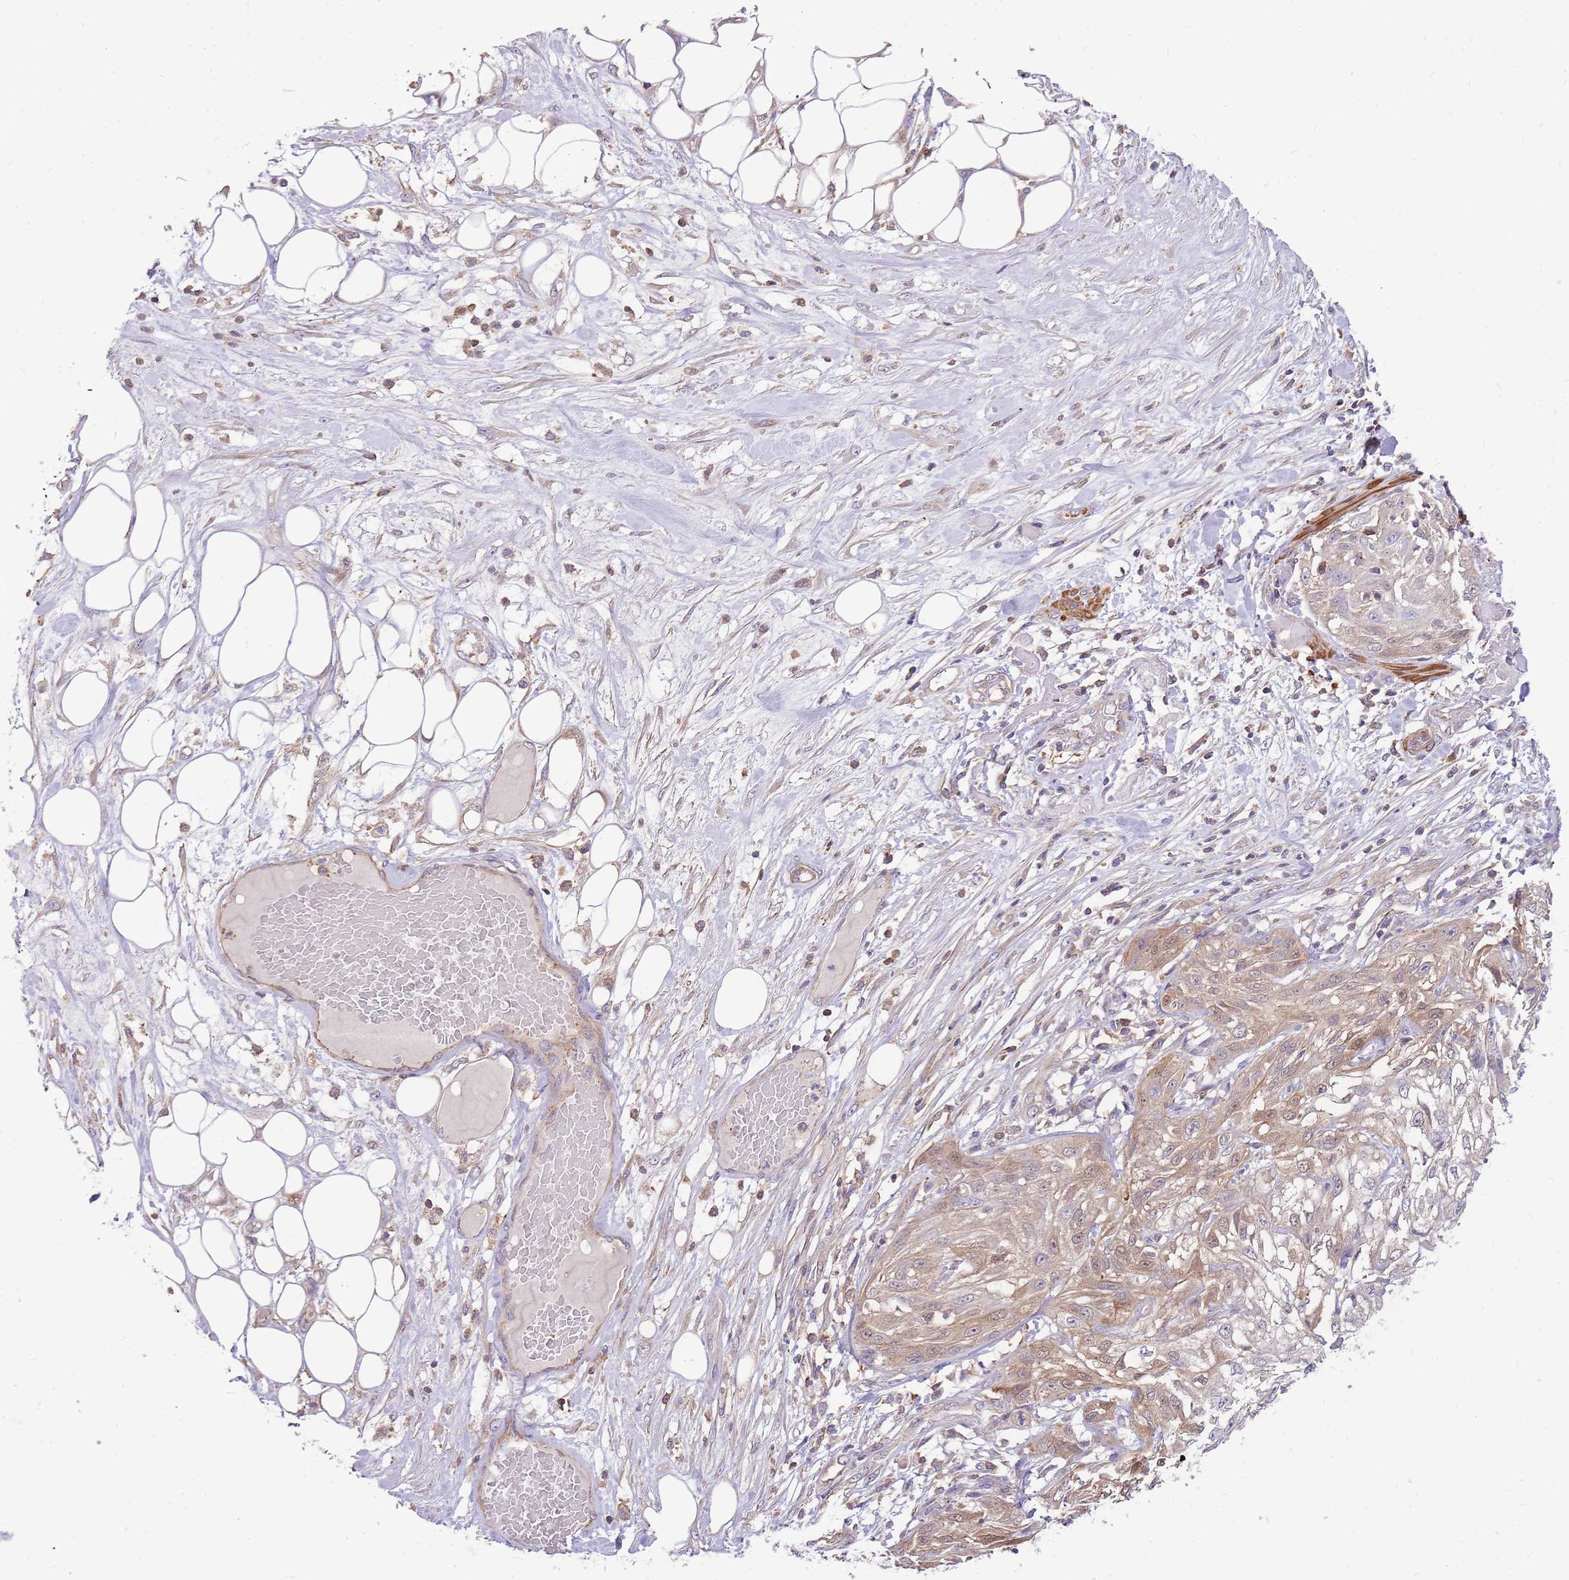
{"staining": {"intensity": "weak", "quantity": "25%-75%", "location": "cytoplasmic/membranous"}, "tissue": "skin cancer", "cell_type": "Tumor cells", "image_type": "cancer", "snomed": [{"axis": "morphology", "description": "Squamous cell carcinoma, NOS"}, {"axis": "morphology", "description": "Squamous cell carcinoma, metastatic, NOS"}, {"axis": "topography", "description": "Skin"}, {"axis": "topography", "description": "Lymph node"}], "caption": "A low amount of weak cytoplasmic/membranous positivity is appreciated in about 25%-75% of tumor cells in skin cancer (metastatic squamous cell carcinoma) tissue.", "gene": "MVD", "patient": {"sex": "male", "age": 75}}